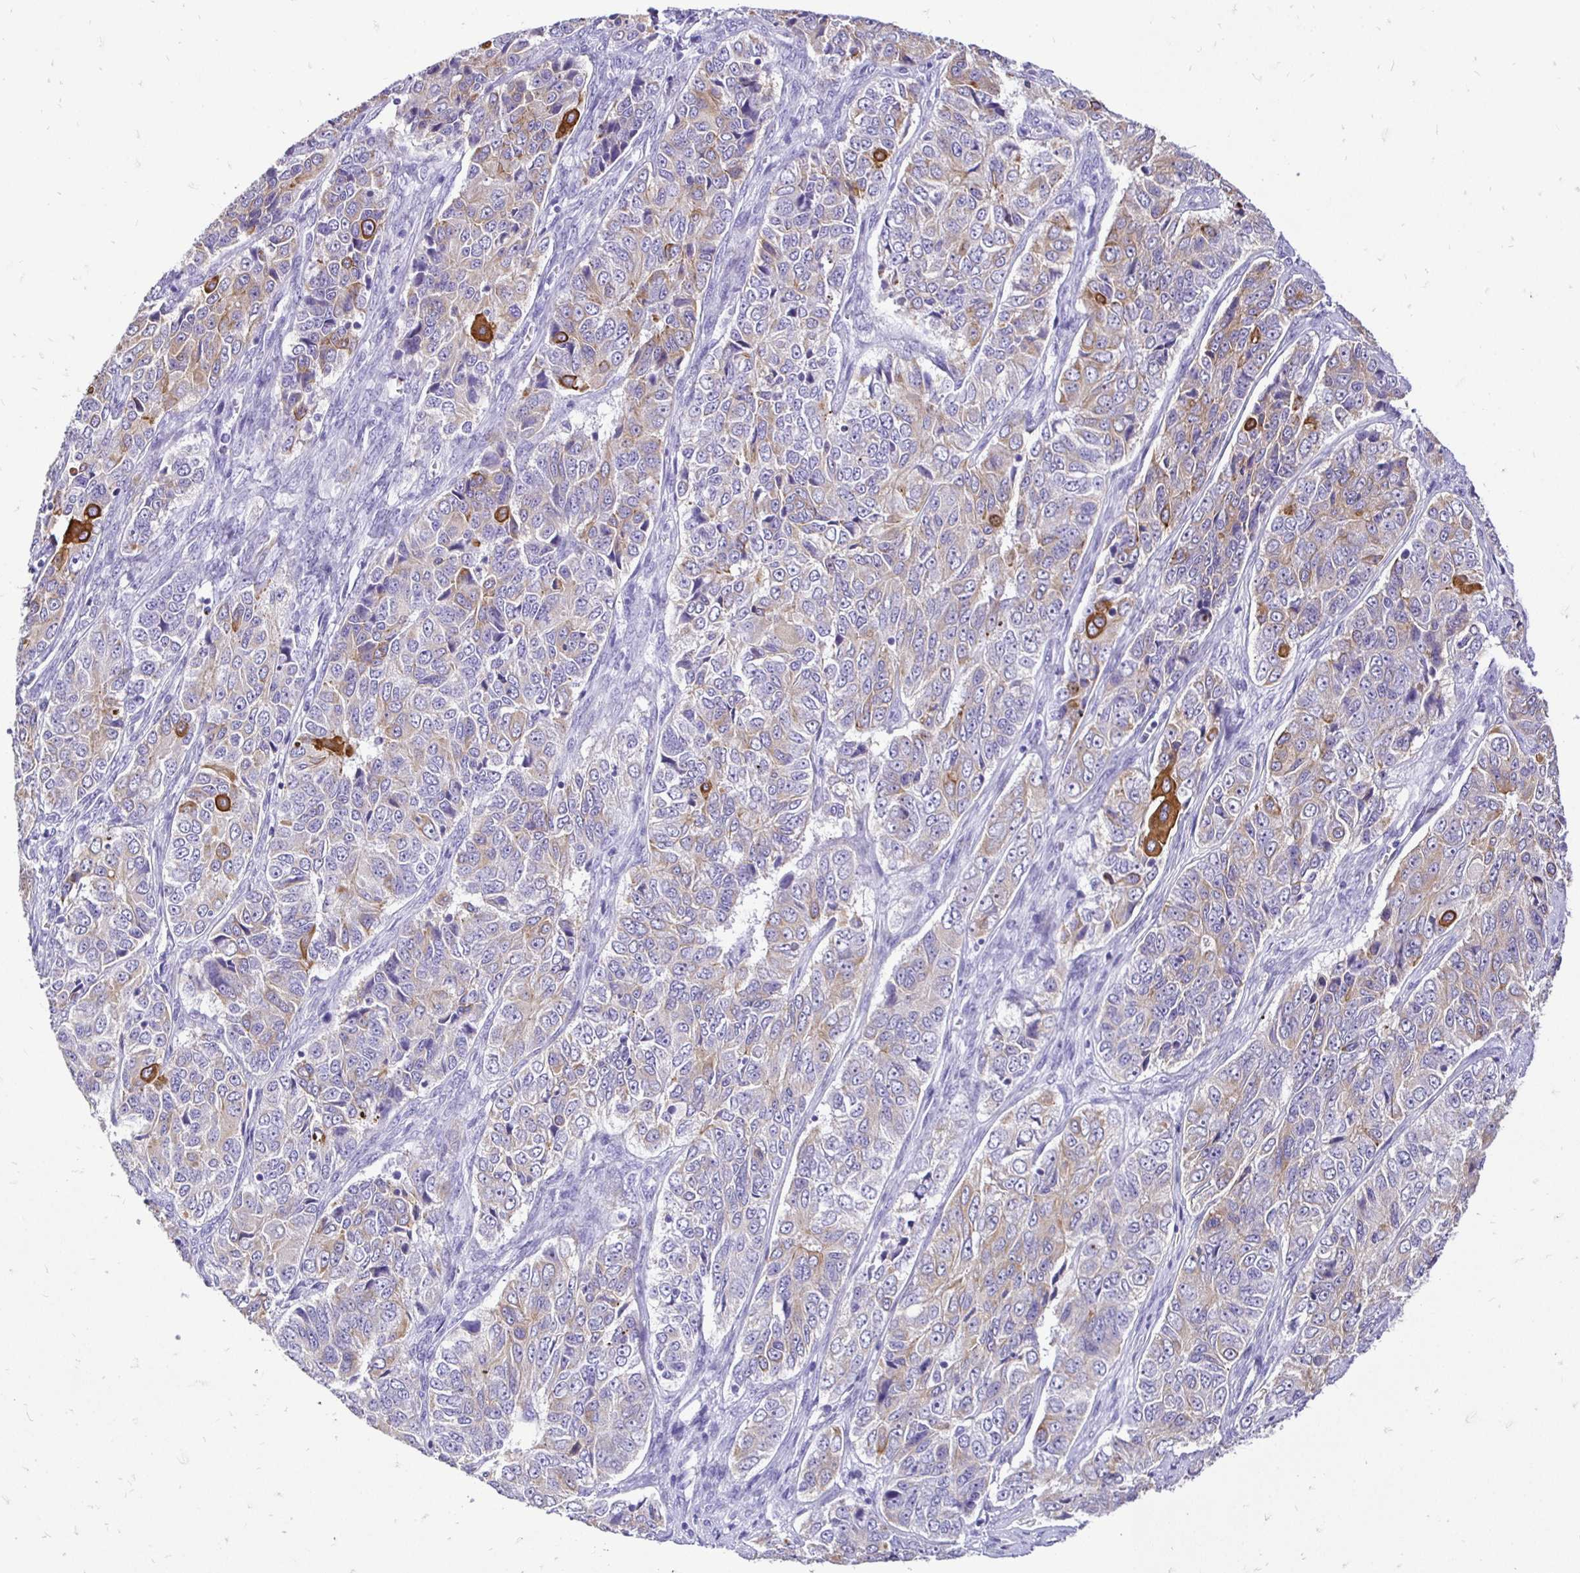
{"staining": {"intensity": "moderate", "quantity": "25%-75%", "location": "cytoplasmic/membranous"}, "tissue": "ovarian cancer", "cell_type": "Tumor cells", "image_type": "cancer", "snomed": [{"axis": "morphology", "description": "Carcinoma, endometroid"}, {"axis": "topography", "description": "Ovary"}], "caption": "A brown stain shows moderate cytoplasmic/membranous positivity of a protein in ovarian cancer (endometroid carcinoma) tumor cells.", "gene": "TAF1D", "patient": {"sex": "female", "age": 51}}